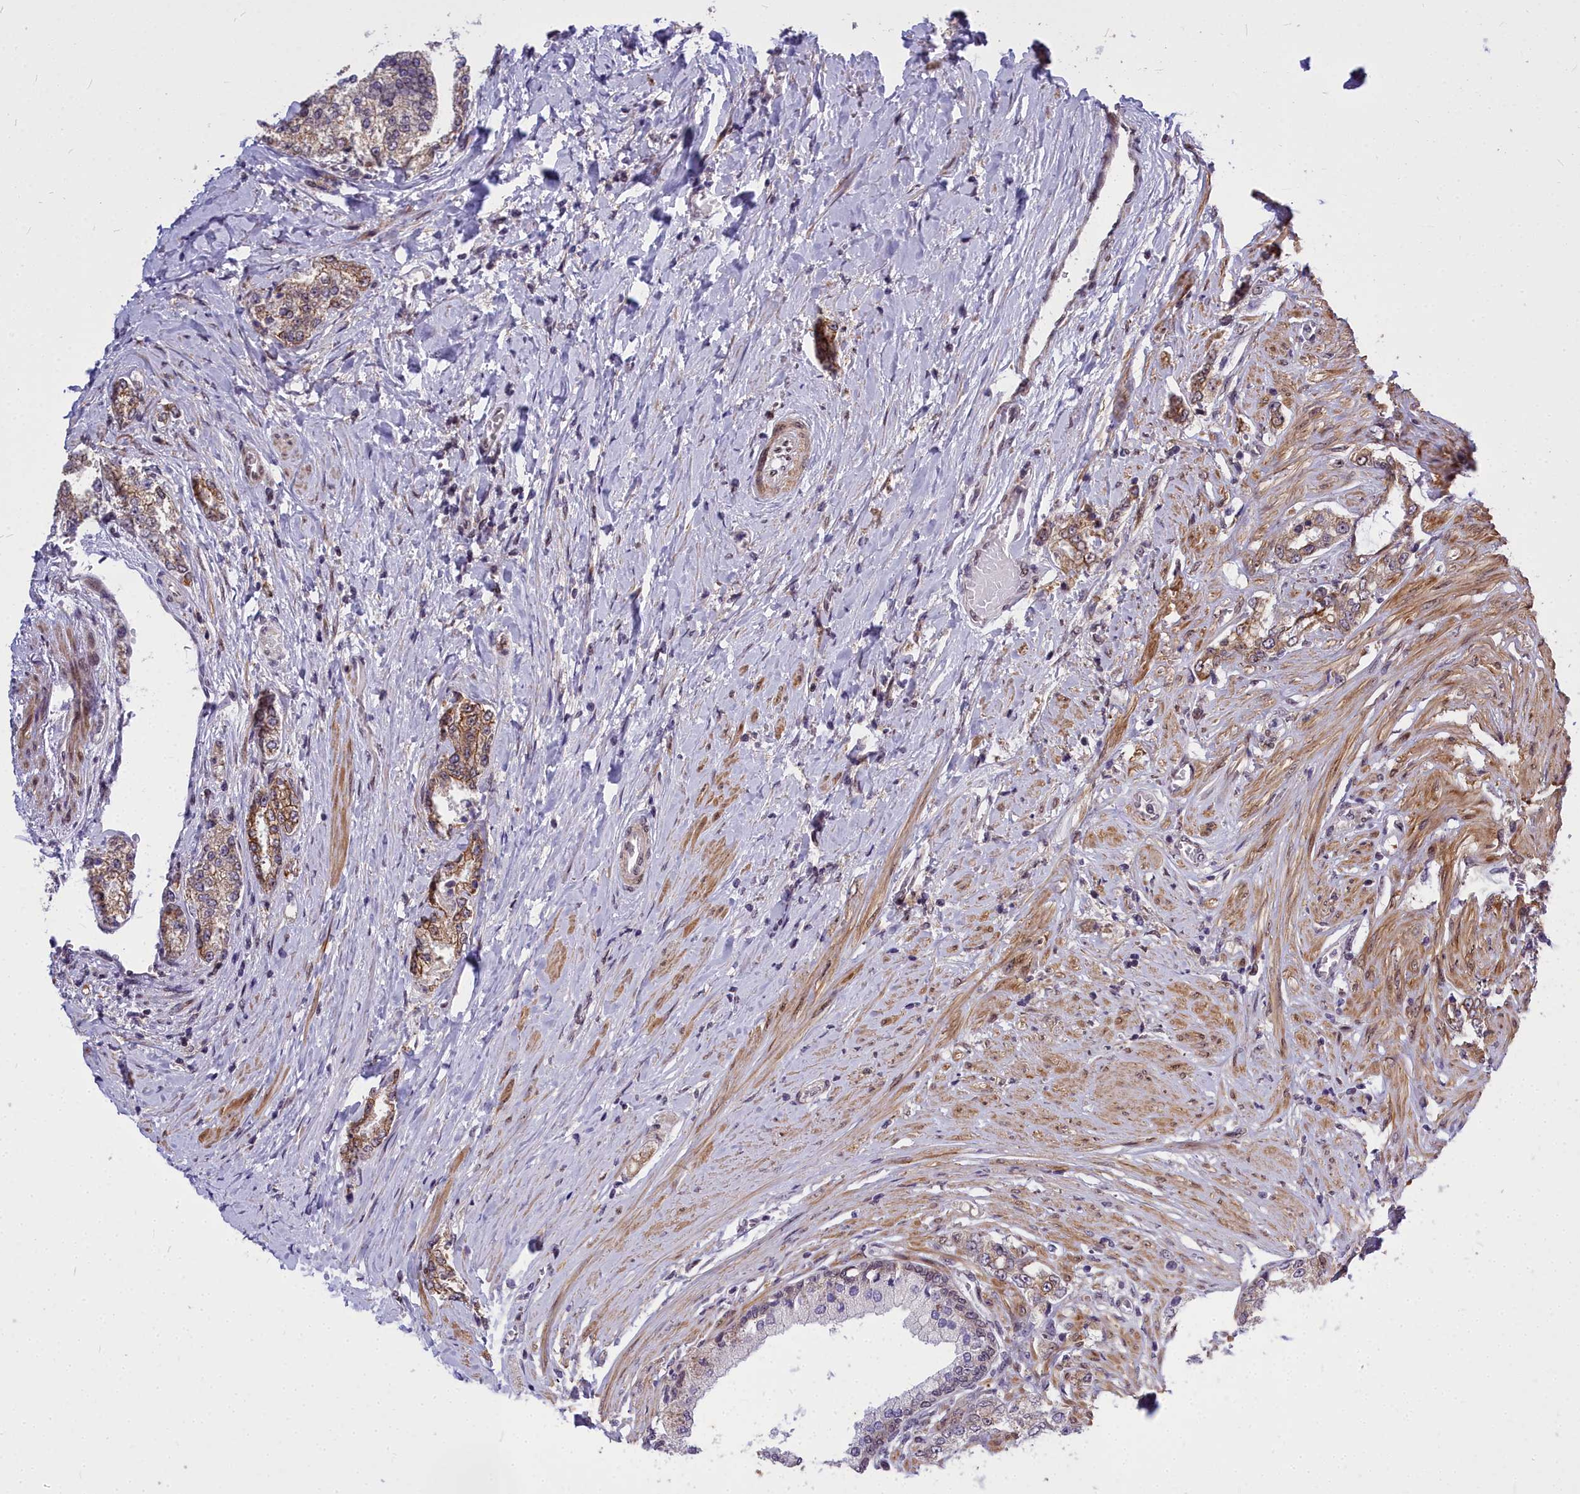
{"staining": {"intensity": "moderate", "quantity": "<25%", "location": "cytoplasmic/membranous"}, "tissue": "prostate cancer", "cell_type": "Tumor cells", "image_type": "cancer", "snomed": [{"axis": "morphology", "description": "Adenocarcinoma, High grade"}, {"axis": "topography", "description": "Prostate"}], "caption": "The immunohistochemical stain shows moderate cytoplasmic/membranous expression in tumor cells of prostate cancer (adenocarcinoma (high-grade)) tissue.", "gene": "ABCB8", "patient": {"sex": "male", "age": 64}}